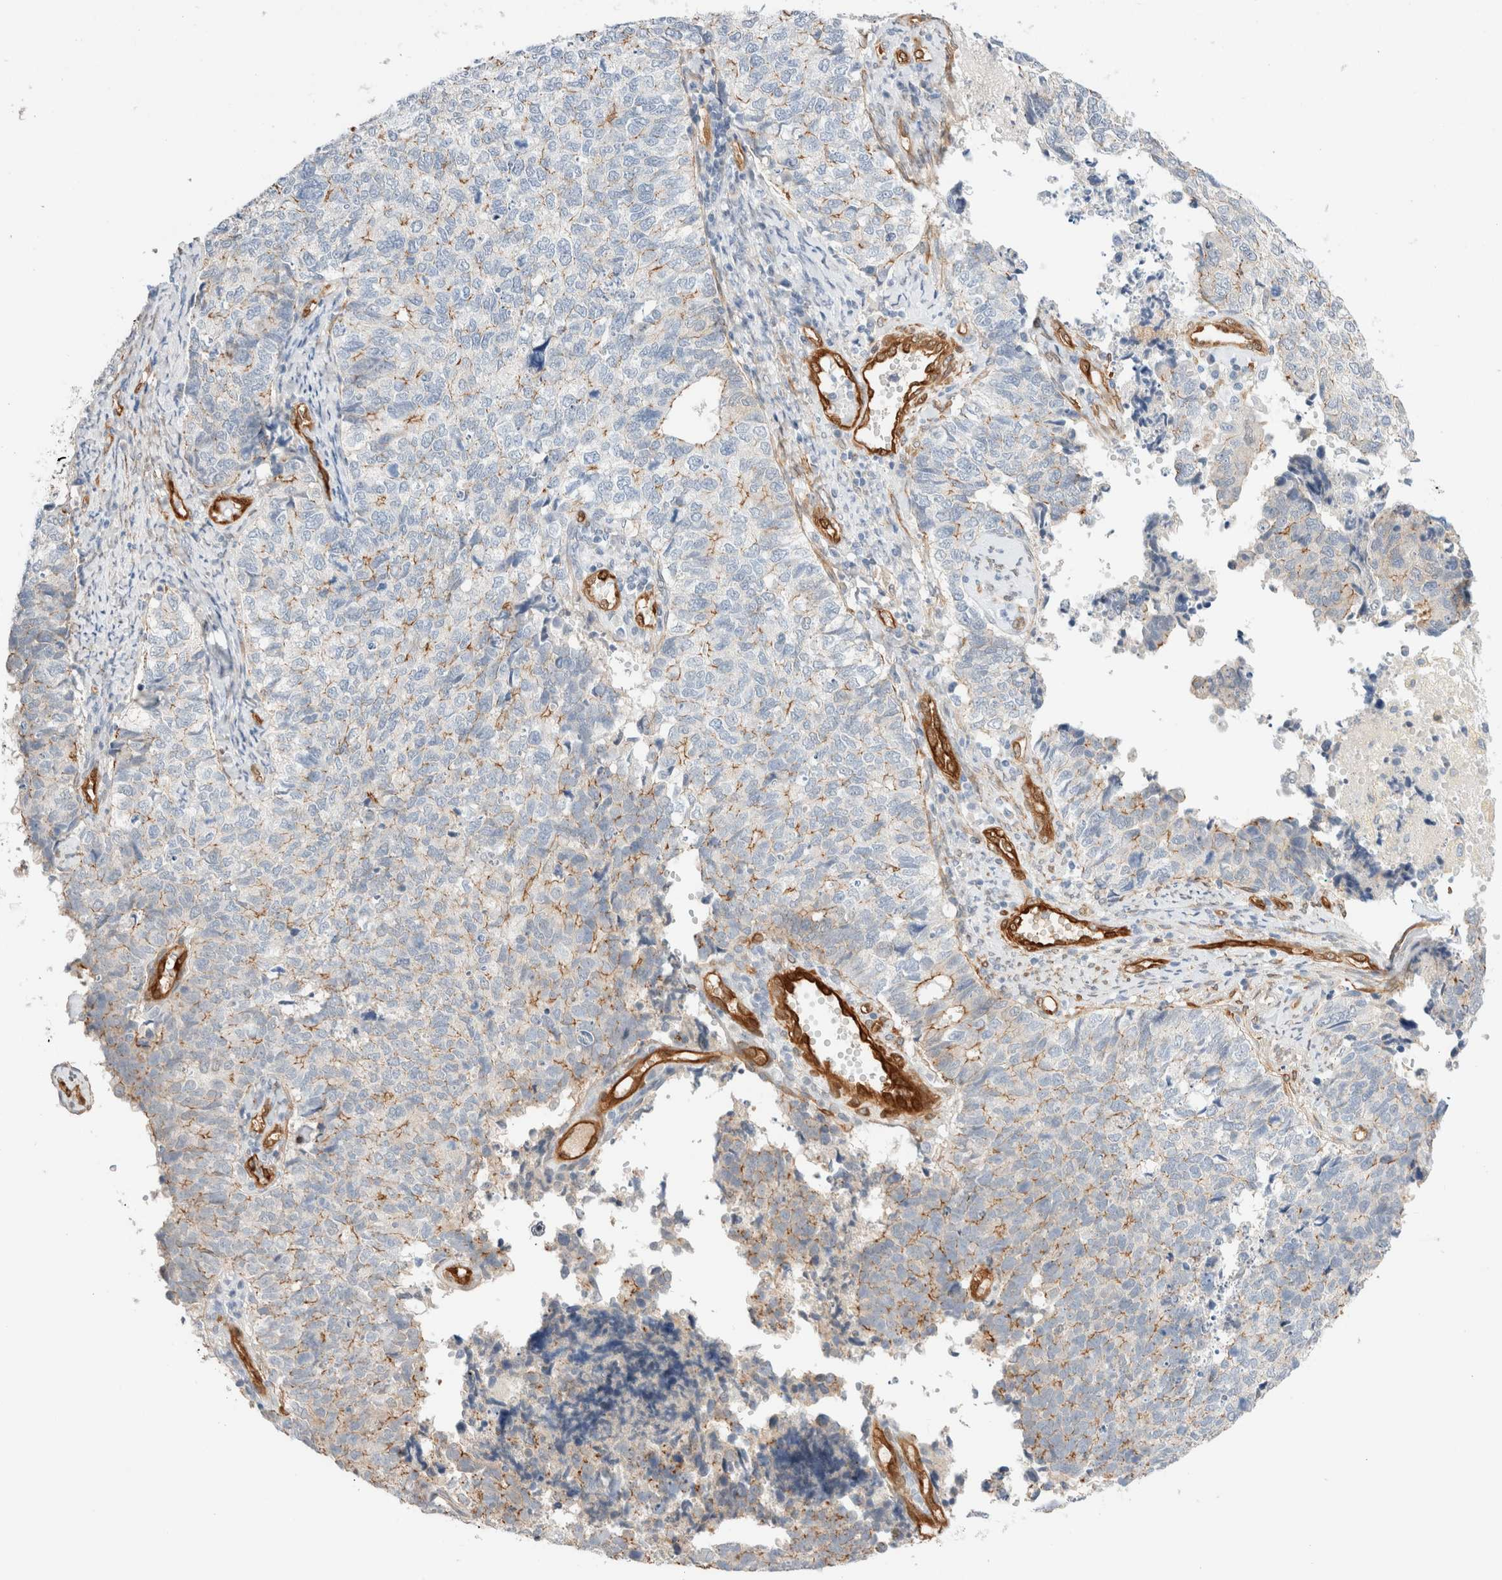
{"staining": {"intensity": "moderate", "quantity": "<25%", "location": "cytoplasmic/membranous"}, "tissue": "cervical cancer", "cell_type": "Tumor cells", "image_type": "cancer", "snomed": [{"axis": "morphology", "description": "Squamous cell carcinoma, NOS"}, {"axis": "topography", "description": "Cervix"}], "caption": "Approximately <25% of tumor cells in cervical cancer (squamous cell carcinoma) demonstrate moderate cytoplasmic/membranous protein expression as visualized by brown immunohistochemical staining.", "gene": "LMCD1", "patient": {"sex": "female", "age": 63}}